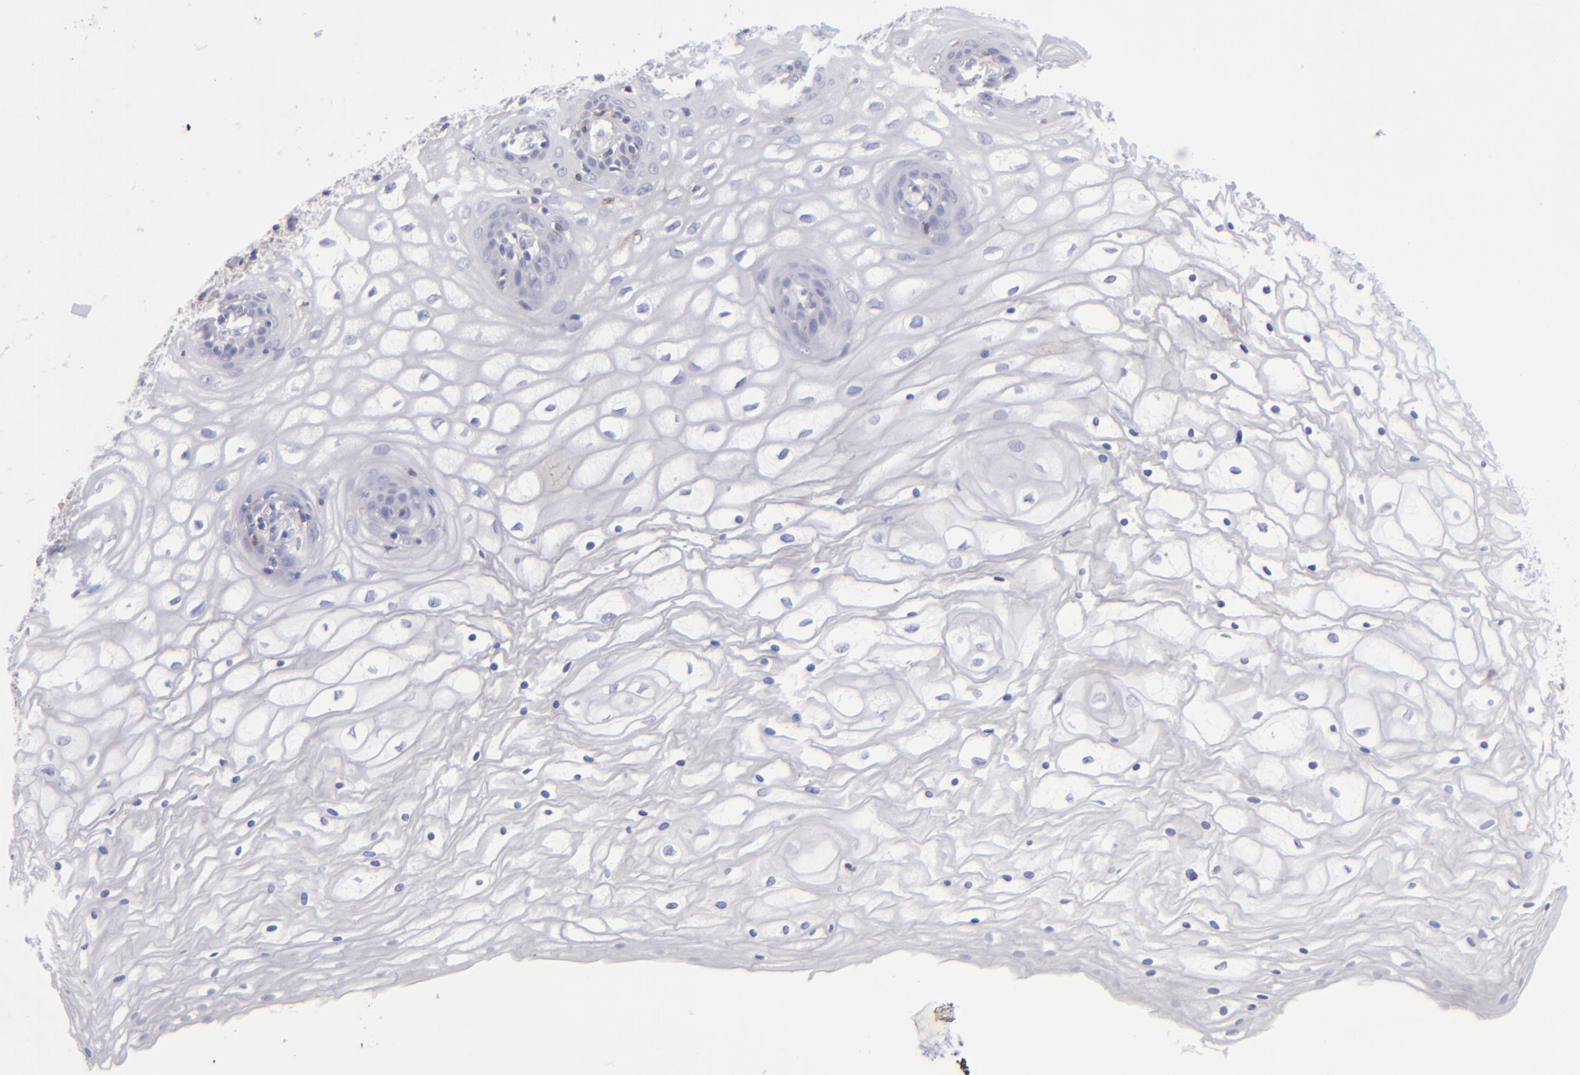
{"staining": {"intensity": "negative", "quantity": "none", "location": "none"}, "tissue": "vagina", "cell_type": "Squamous epithelial cells", "image_type": "normal", "snomed": [{"axis": "morphology", "description": "Normal tissue, NOS"}, {"axis": "topography", "description": "Vagina"}], "caption": "The histopathology image demonstrates no significant positivity in squamous epithelial cells of vagina.", "gene": "CD27", "patient": {"sex": "female", "age": 34}}